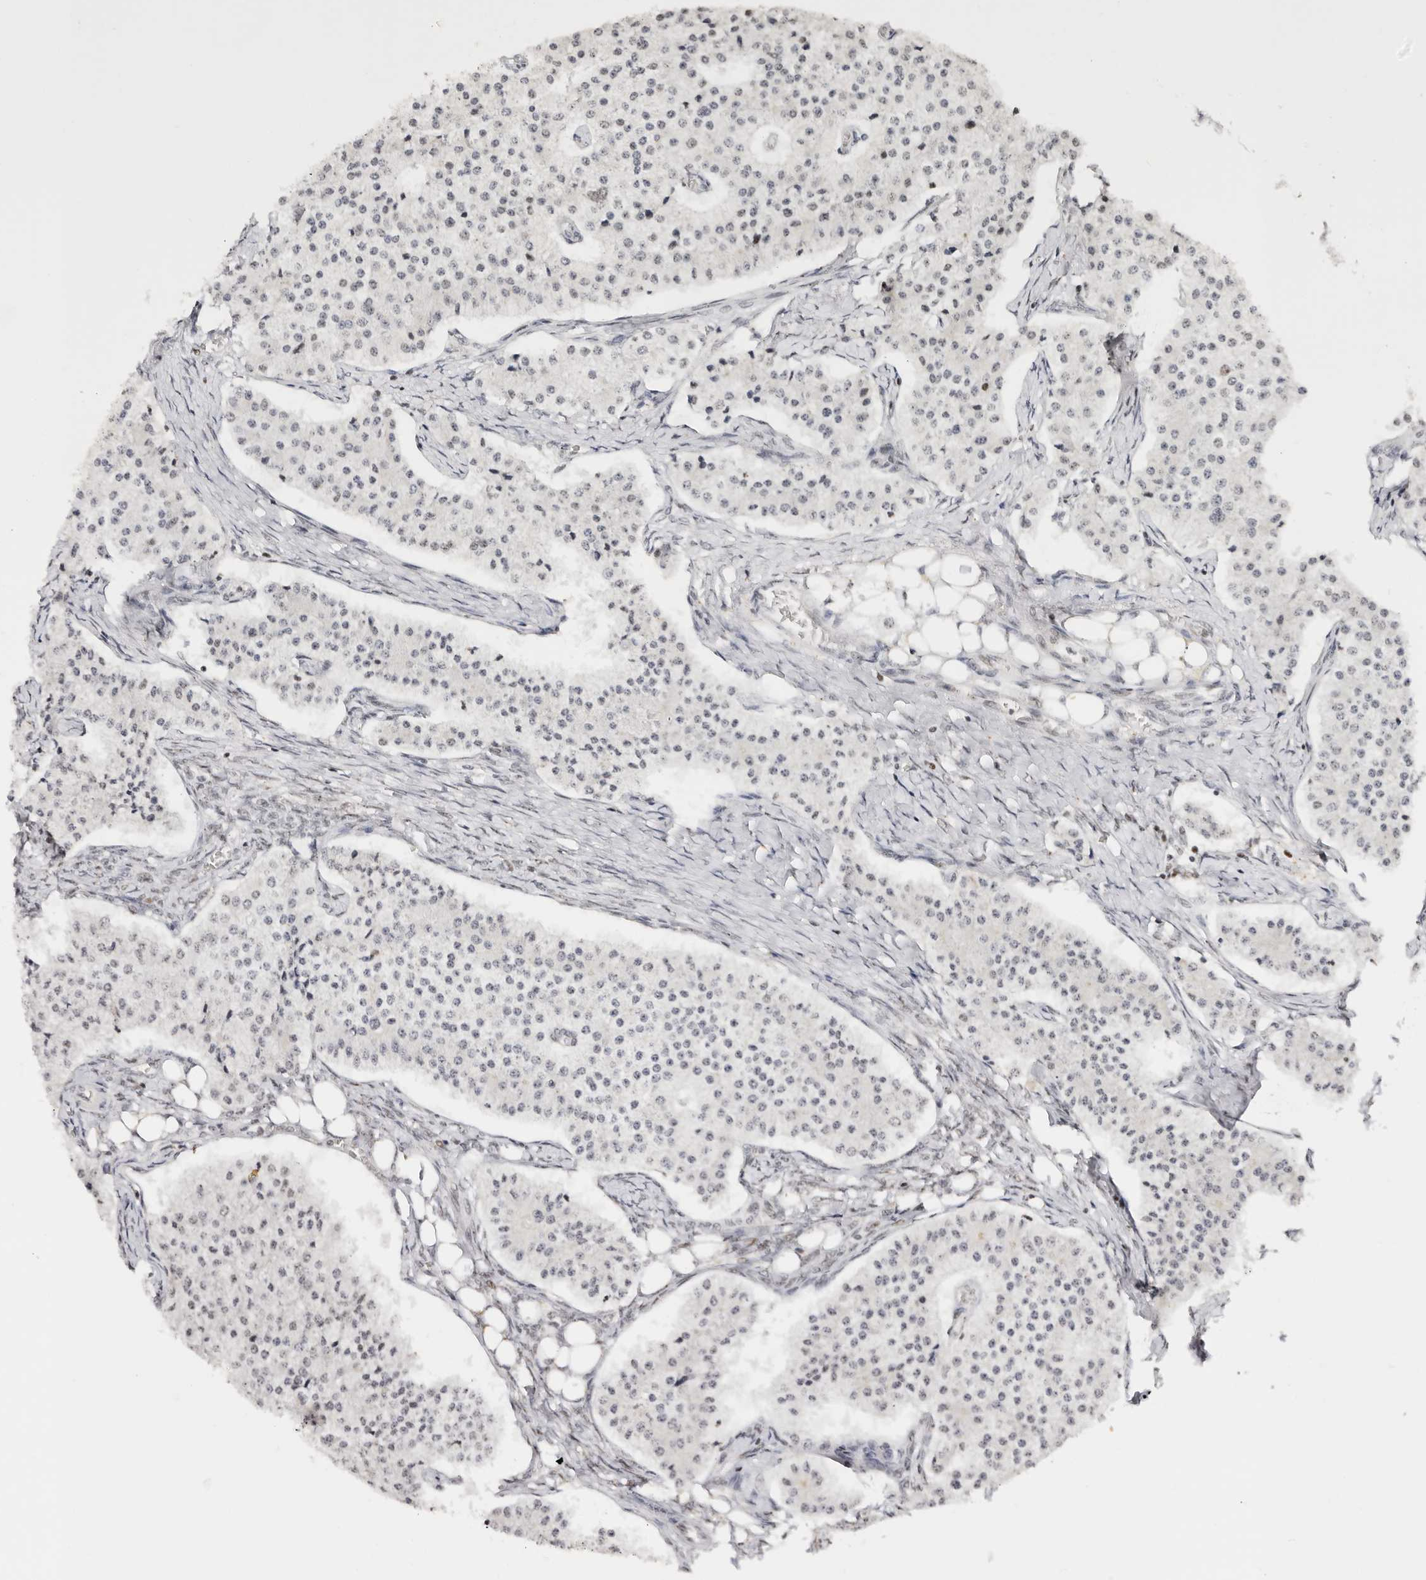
{"staining": {"intensity": "negative", "quantity": "none", "location": "none"}, "tissue": "carcinoid", "cell_type": "Tumor cells", "image_type": "cancer", "snomed": [{"axis": "morphology", "description": "Carcinoid, malignant, NOS"}, {"axis": "topography", "description": "Colon"}], "caption": "Image shows no significant protein staining in tumor cells of carcinoid (malignant). The staining is performed using DAB brown chromogen with nuclei counter-stained in using hematoxylin.", "gene": "IQGAP3", "patient": {"sex": "female", "age": 52}}